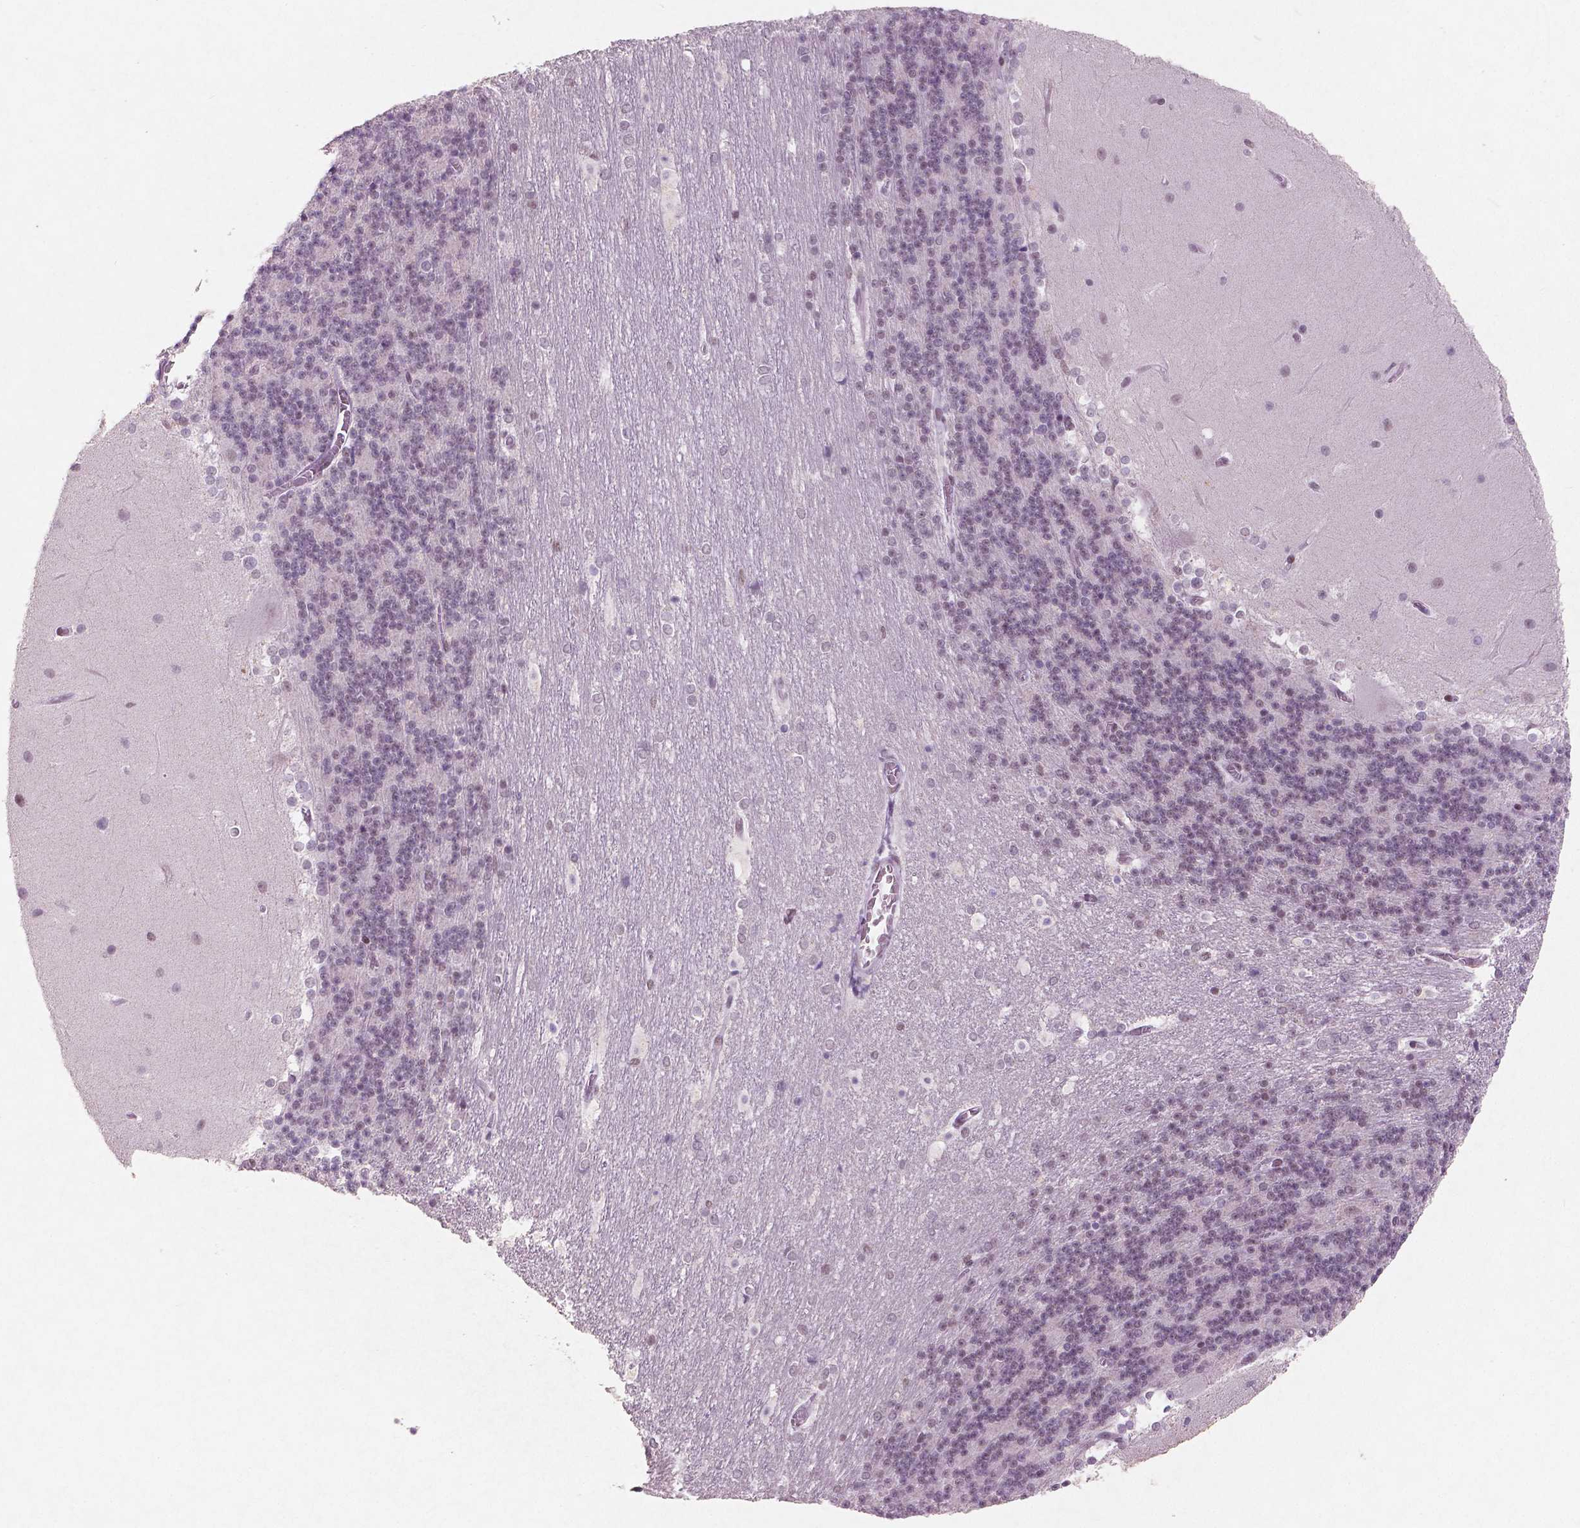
{"staining": {"intensity": "moderate", "quantity": "25%-75%", "location": "nuclear"}, "tissue": "cerebellum", "cell_type": "Cells in granular layer", "image_type": "normal", "snomed": [{"axis": "morphology", "description": "Normal tissue, NOS"}, {"axis": "topography", "description": "Cerebellum"}], "caption": "High-power microscopy captured an immunohistochemistry histopathology image of unremarkable cerebellum, revealing moderate nuclear positivity in about 25%-75% of cells in granular layer.", "gene": "BRD4", "patient": {"sex": "female", "age": 19}}